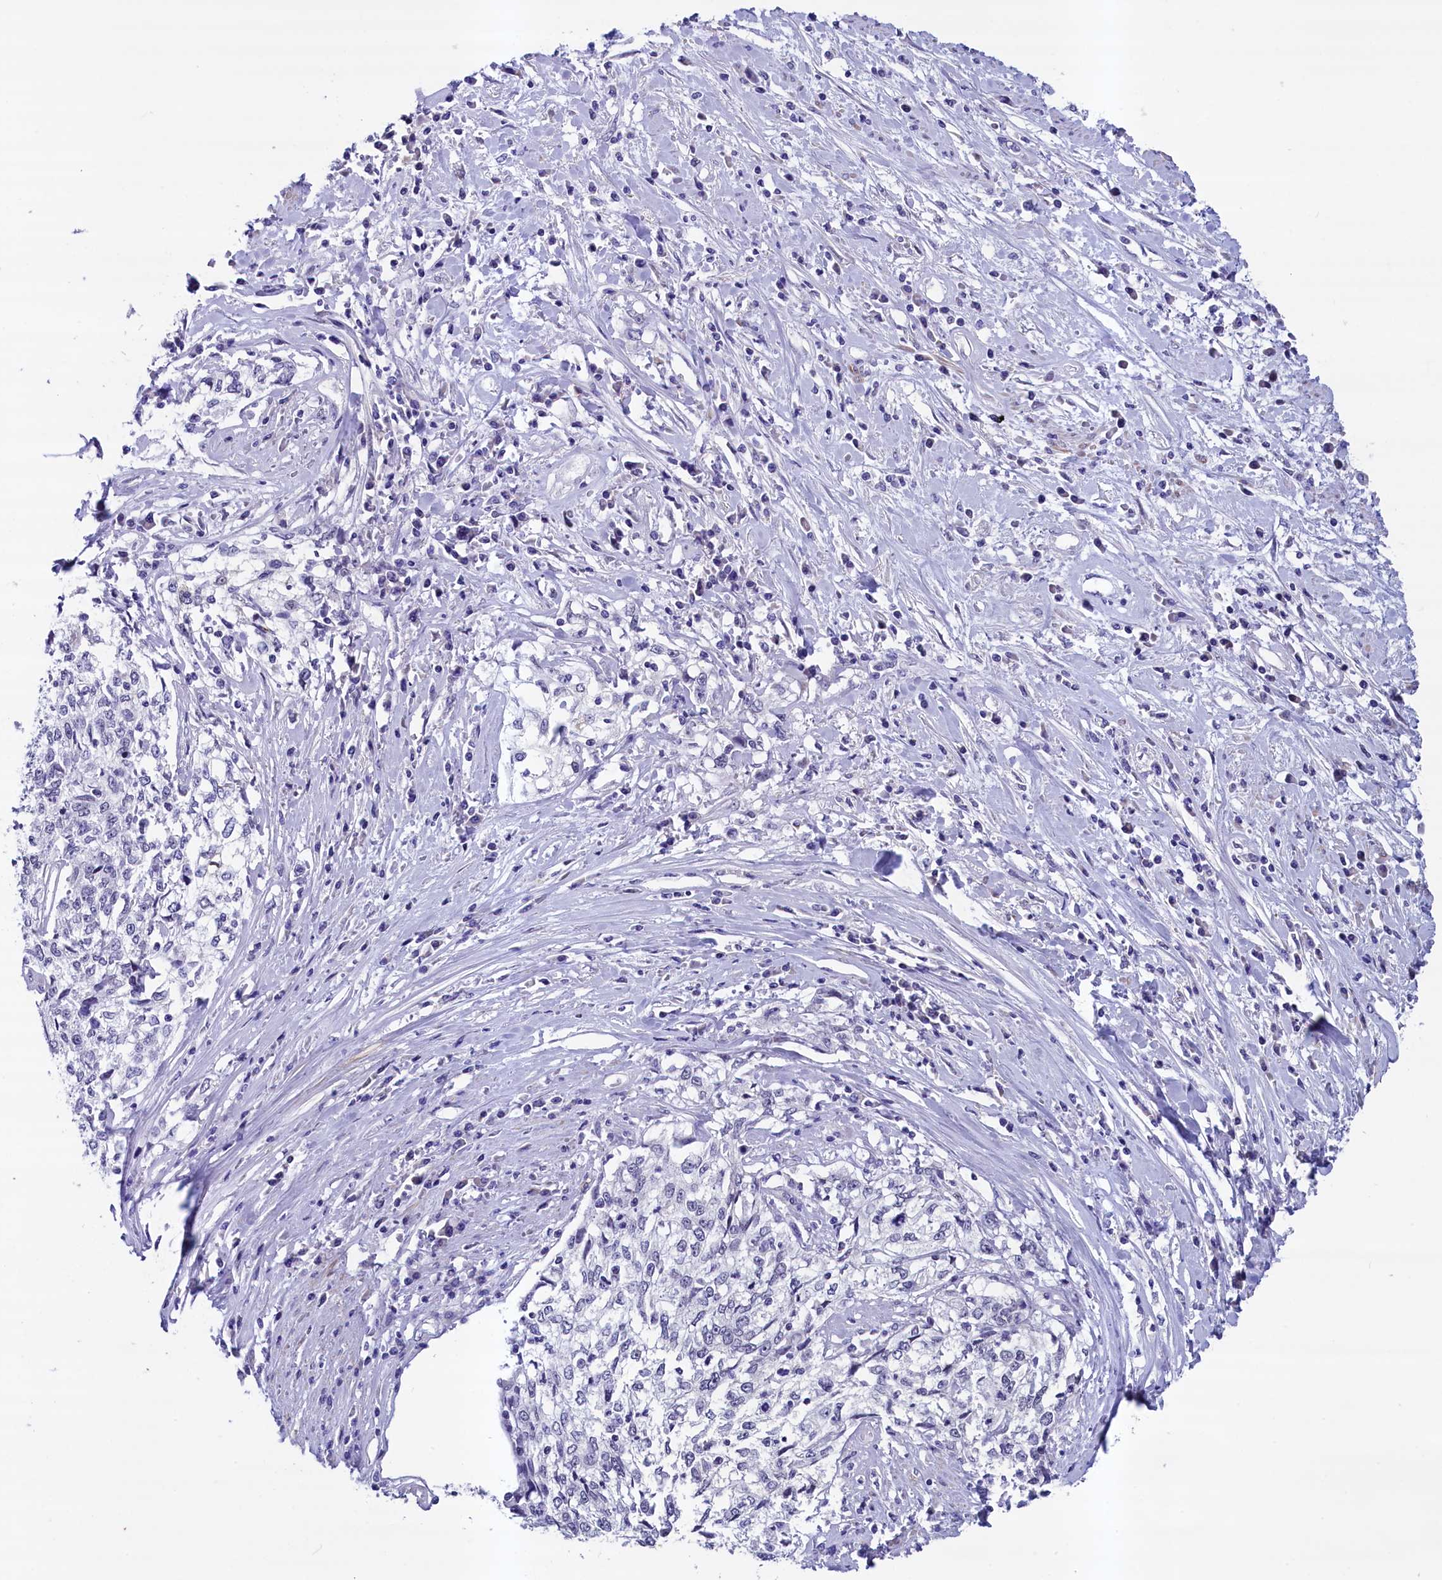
{"staining": {"intensity": "negative", "quantity": "none", "location": "none"}, "tissue": "cervical cancer", "cell_type": "Tumor cells", "image_type": "cancer", "snomed": [{"axis": "morphology", "description": "Squamous cell carcinoma, NOS"}, {"axis": "topography", "description": "Cervix"}], "caption": "Immunohistochemical staining of human squamous cell carcinoma (cervical) demonstrates no significant expression in tumor cells.", "gene": "SCD5", "patient": {"sex": "female", "age": 57}}